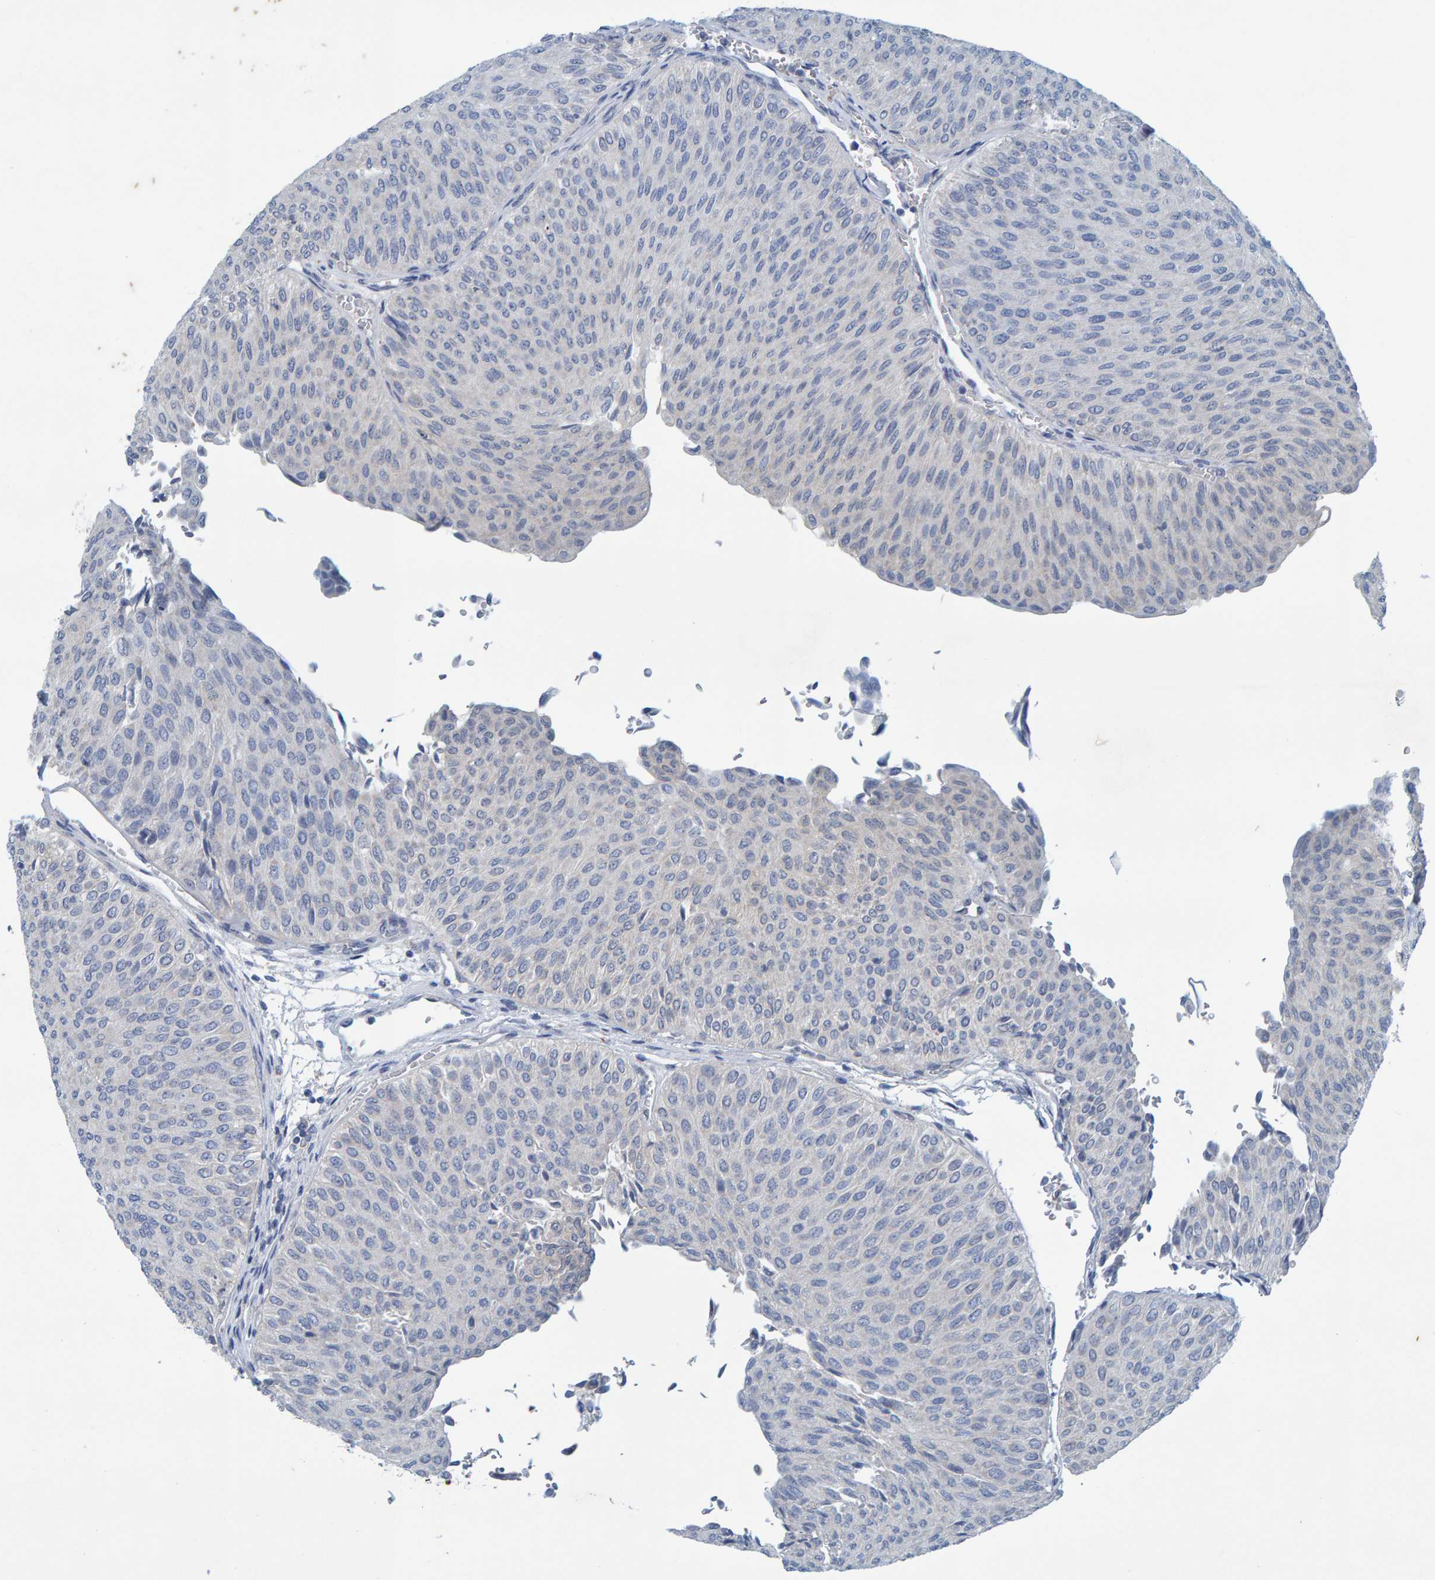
{"staining": {"intensity": "negative", "quantity": "none", "location": "none"}, "tissue": "urothelial cancer", "cell_type": "Tumor cells", "image_type": "cancer", "snomed": [{"axis": "morphology", "description": "Urothelial carcinoma, Low grade"}, {"axis": "topography", "description": "Urinary bladder"}], "caption": "This is an immunohistochemistry (IHC) micrograph of human urothelial cancer. There is no expression in tumor cells.", "gene": "ALAD", "patient": {"sex": "male", "age": 78}}